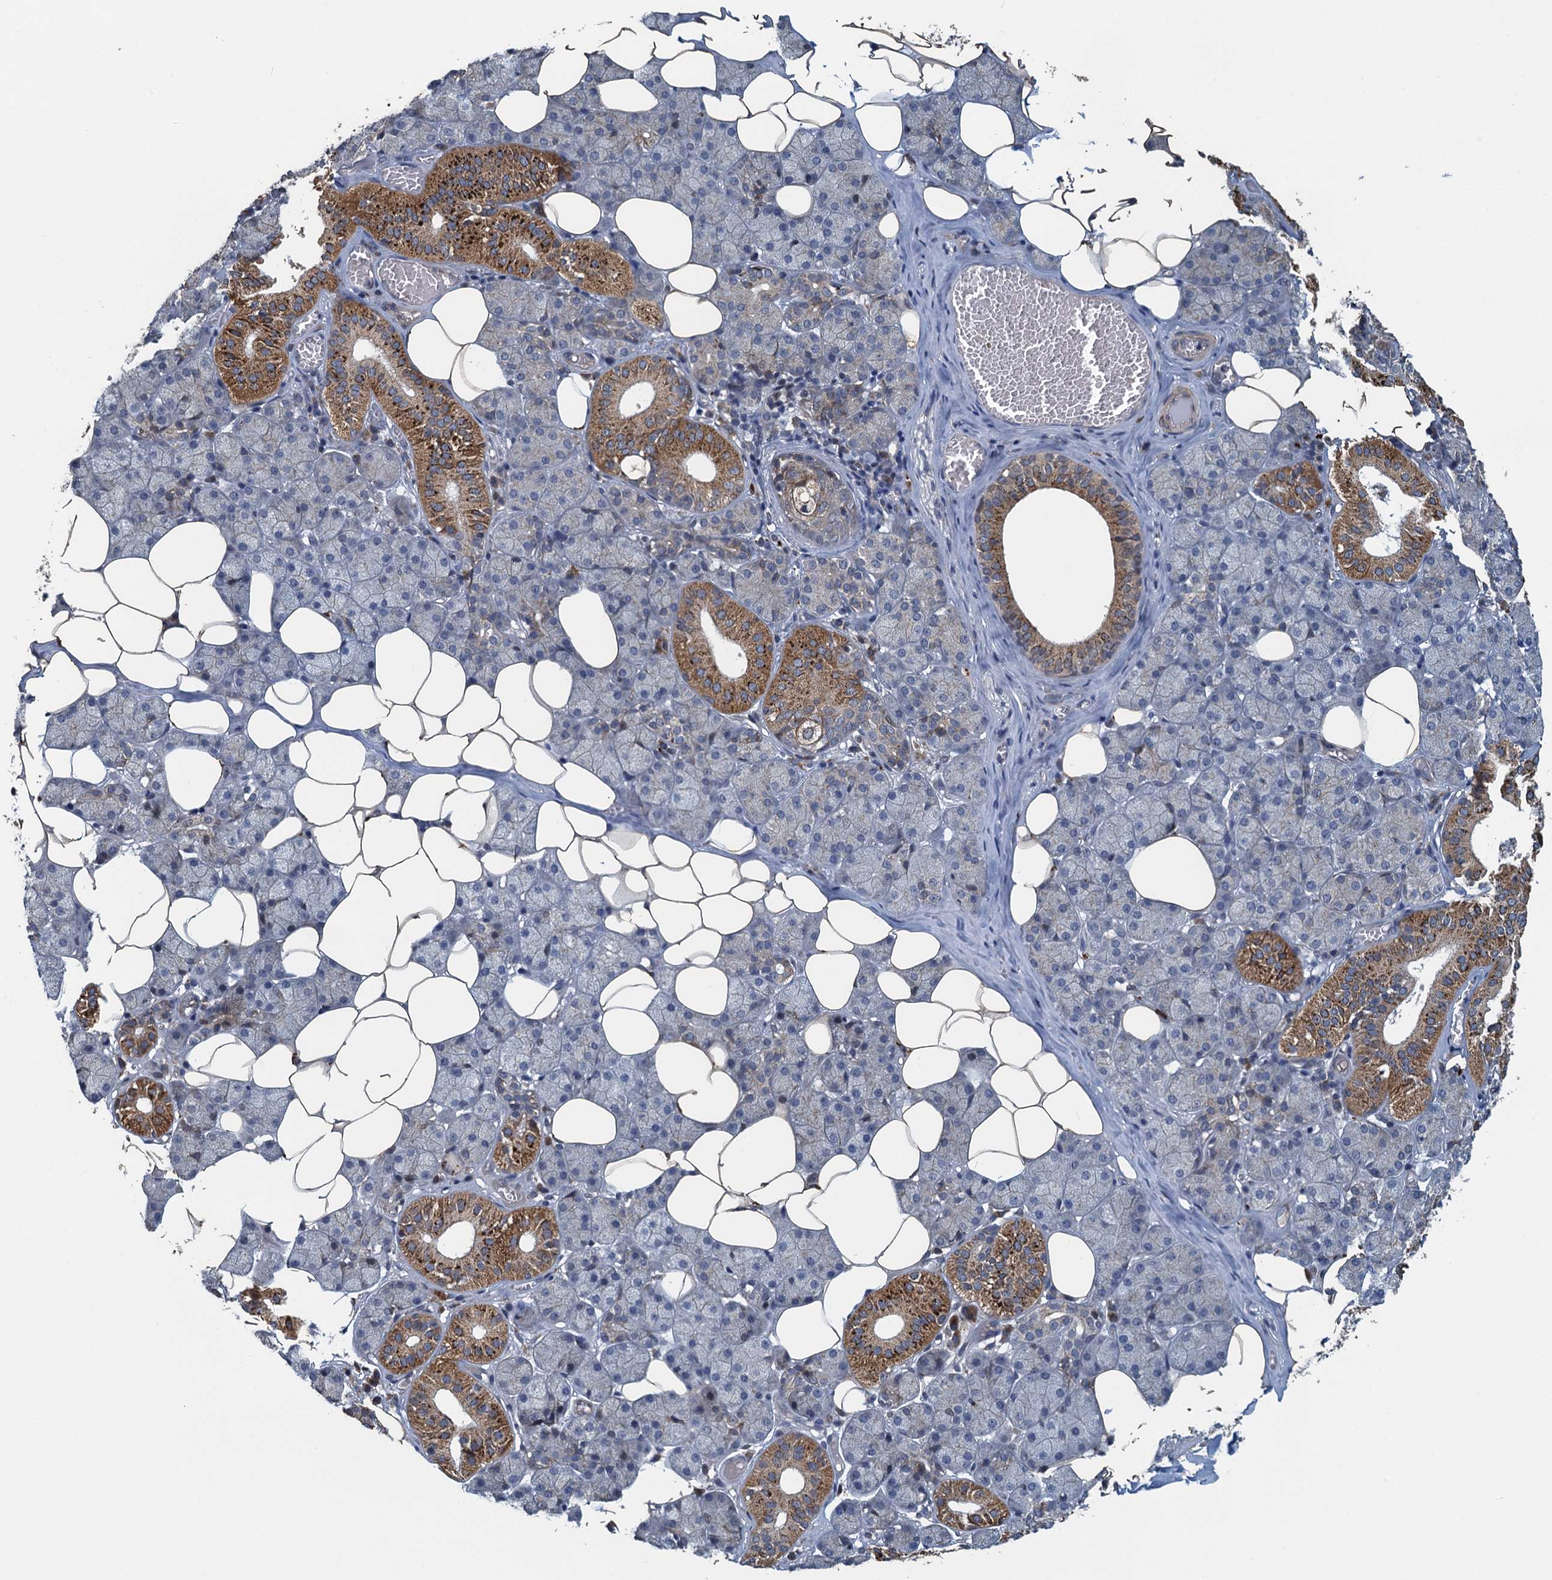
{"staining": {"intensity": "strong", "quantity": "<25%", "location": "cytoplasmic/membranous"}, "tissue": "salivary gland", "cell_type": "Glandular cells", "image_type": "normal", "snomed": [{"axis": "morphology", "description": "Normal tissue, NOS"}, {"axis": "topography", "description": "Salivary gland"}], "caption": "The photomicrograph shows a brown stain indicating the presence of a protein in the cytoplasmic/membranous of glandular cells in salivary gland. (brown staining indicates protein expression, while blue staining denotes nuclei).", "gene": "AGRN", "patient": {"sex": "female", "age": 33}}